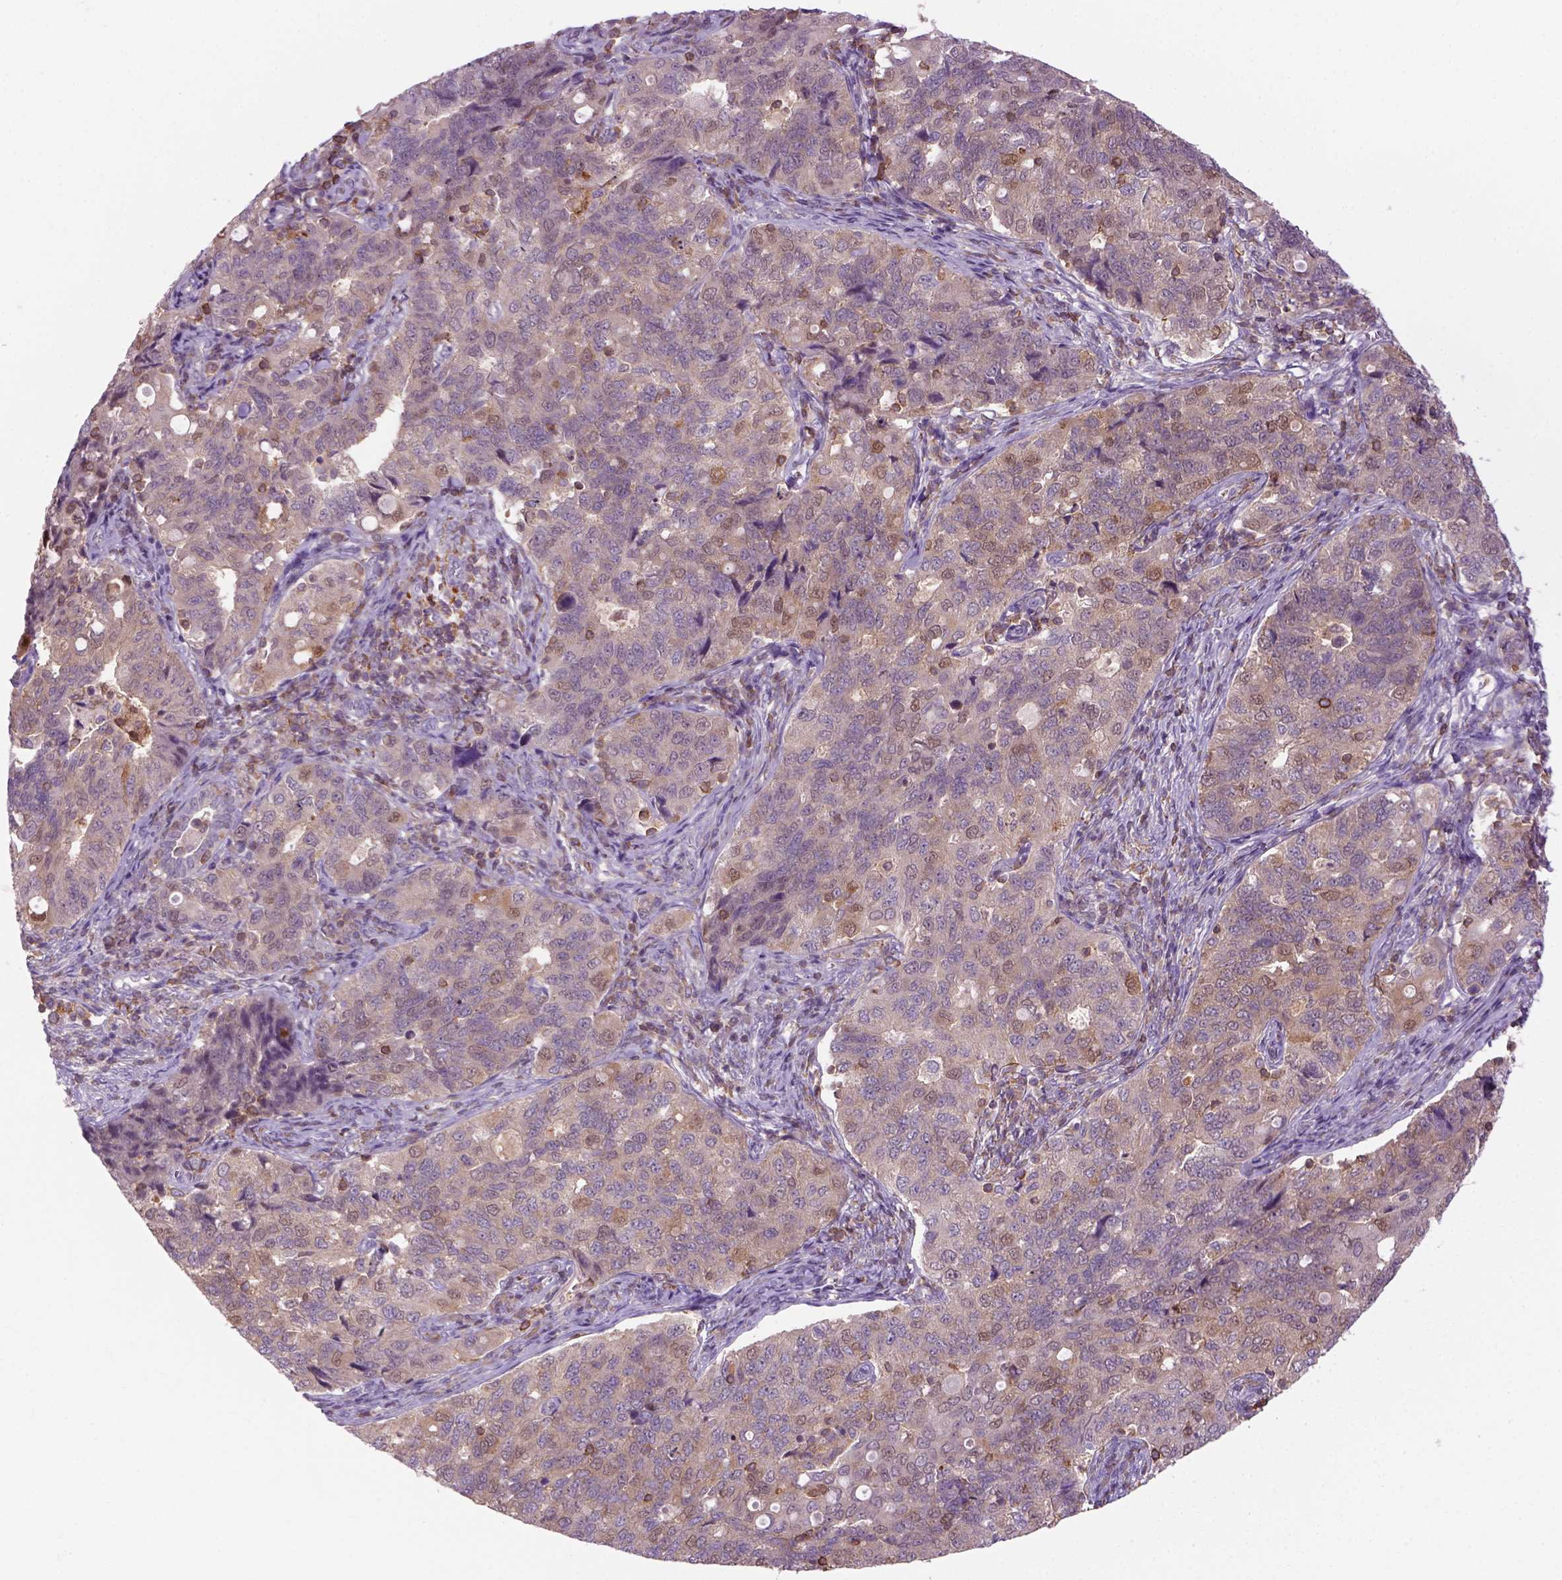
{"staining": {"intensity": "weak", "quantity": ">75%", "location": "cytoplasmic/membranous"}, "tissue": "endometrial cancer", "cell_type": "Tumor cells", "image_type": "cancer", "snomed": [{"axis": "morphology", "description": "Adenocarcinoma, NOS"}, {"axis": "topography", "description": "Endometrium"}], "caption": "An image of human endometrial adenocarcinoma stained for a protein displays weak cytoplasmic/membranous brown staining in tumor cells.", "gene": "GOT1", "patient": {"sex": "female", "age": 43}}